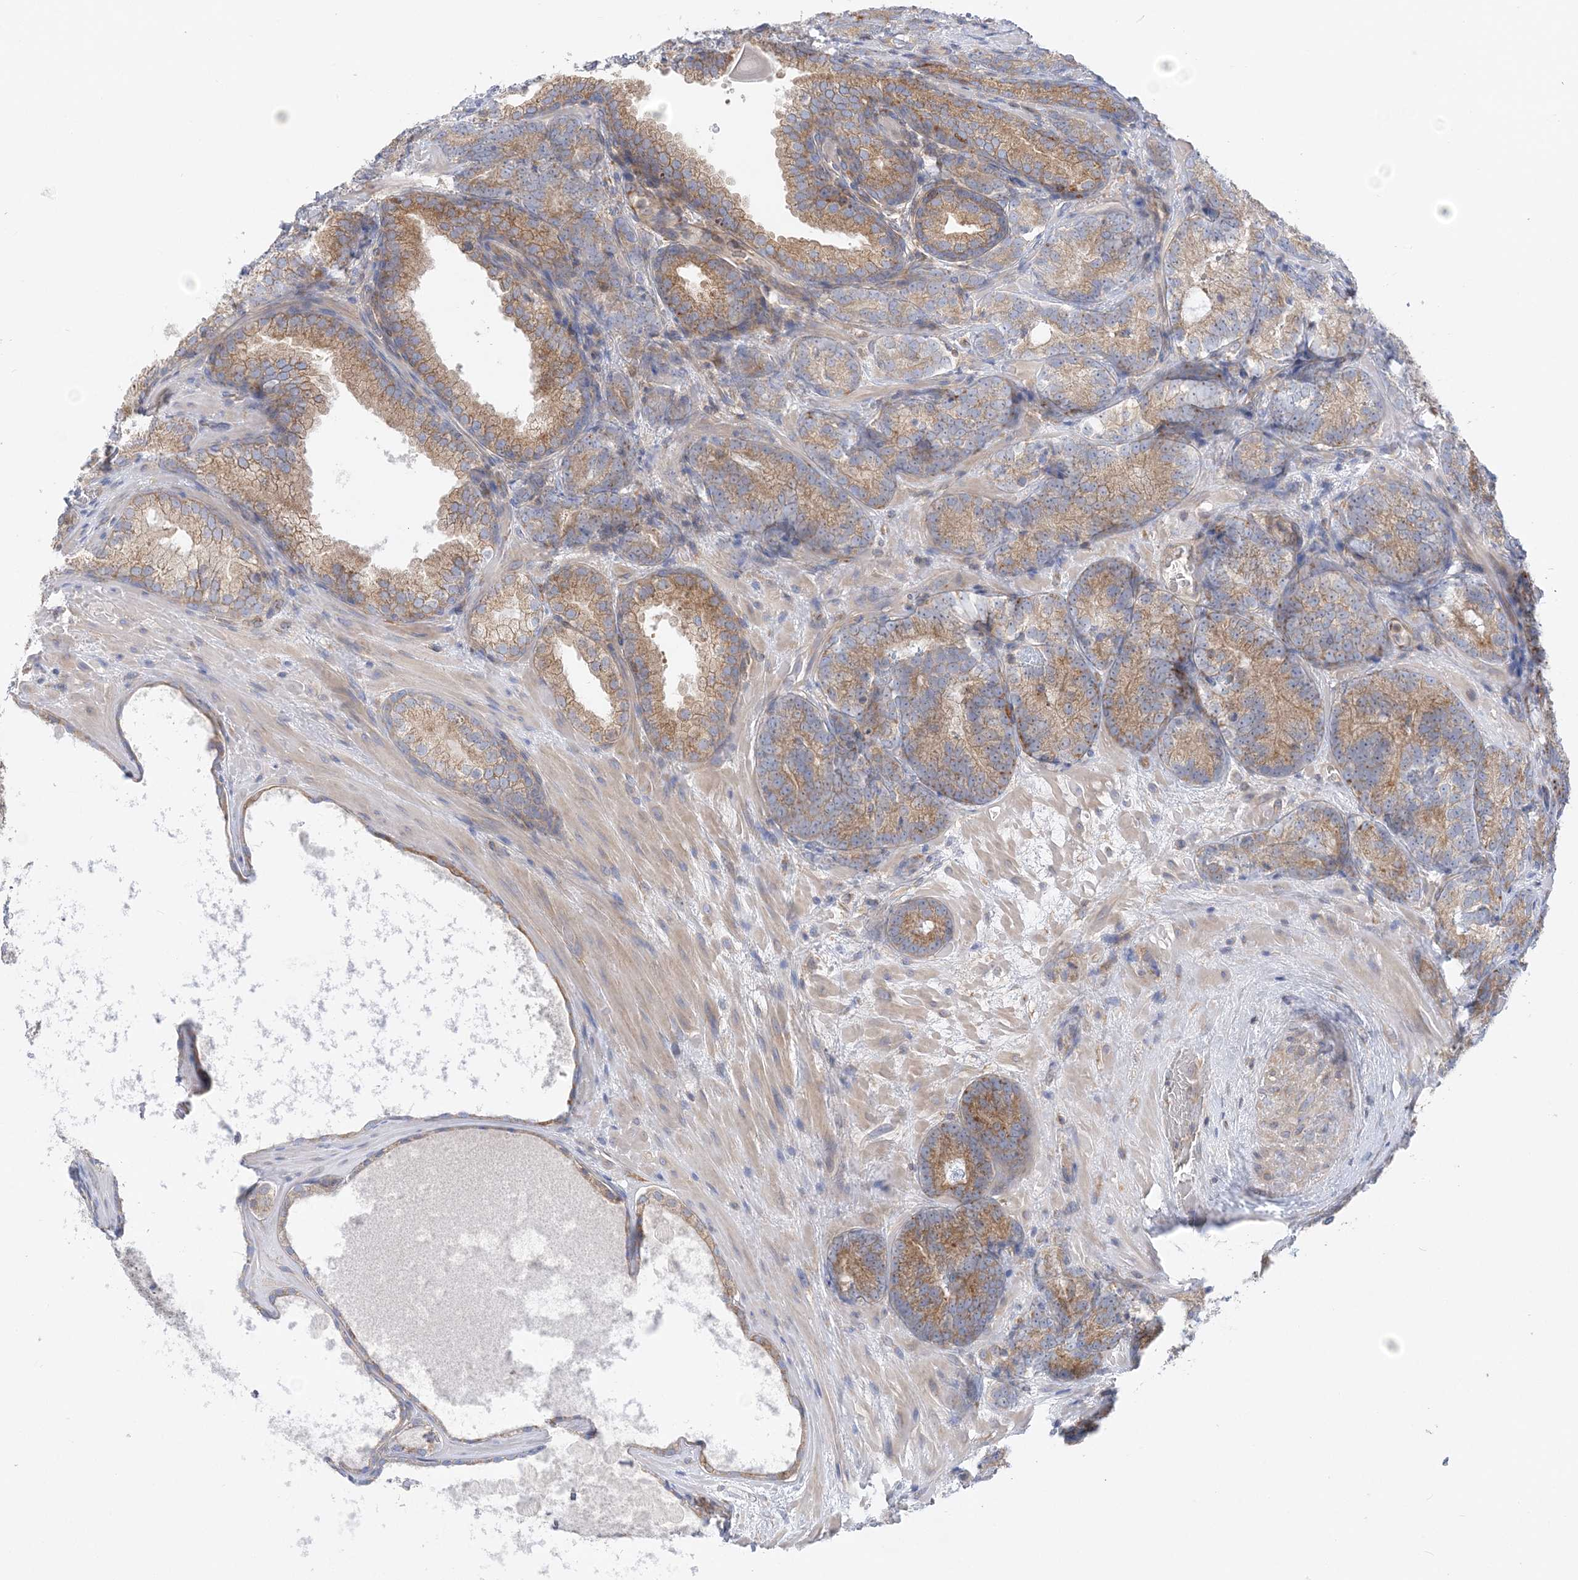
{"staining": {"intensity": "moderate", "quantity": ">75%", "location": "cytoplasmic/membranous"}, "tissue": "prostate cancer", "cell_type": "Tumor cells", "image_type": "cancer", "snomed": [{"axis": "morphology", "description": "Adenocarcinoma, High grade"}, {"axis": "topography", "description": "Prostate"}], "caption": "Immunohistochemical staining of human prostate high-grade adenocarcinoma demonstrates medium levels of moderate cytoplasmic/membranous protein staining in about >75% of tumor cells.", "gene": "FAM114A2", "patient": {"sex": "male", "age": 66}}